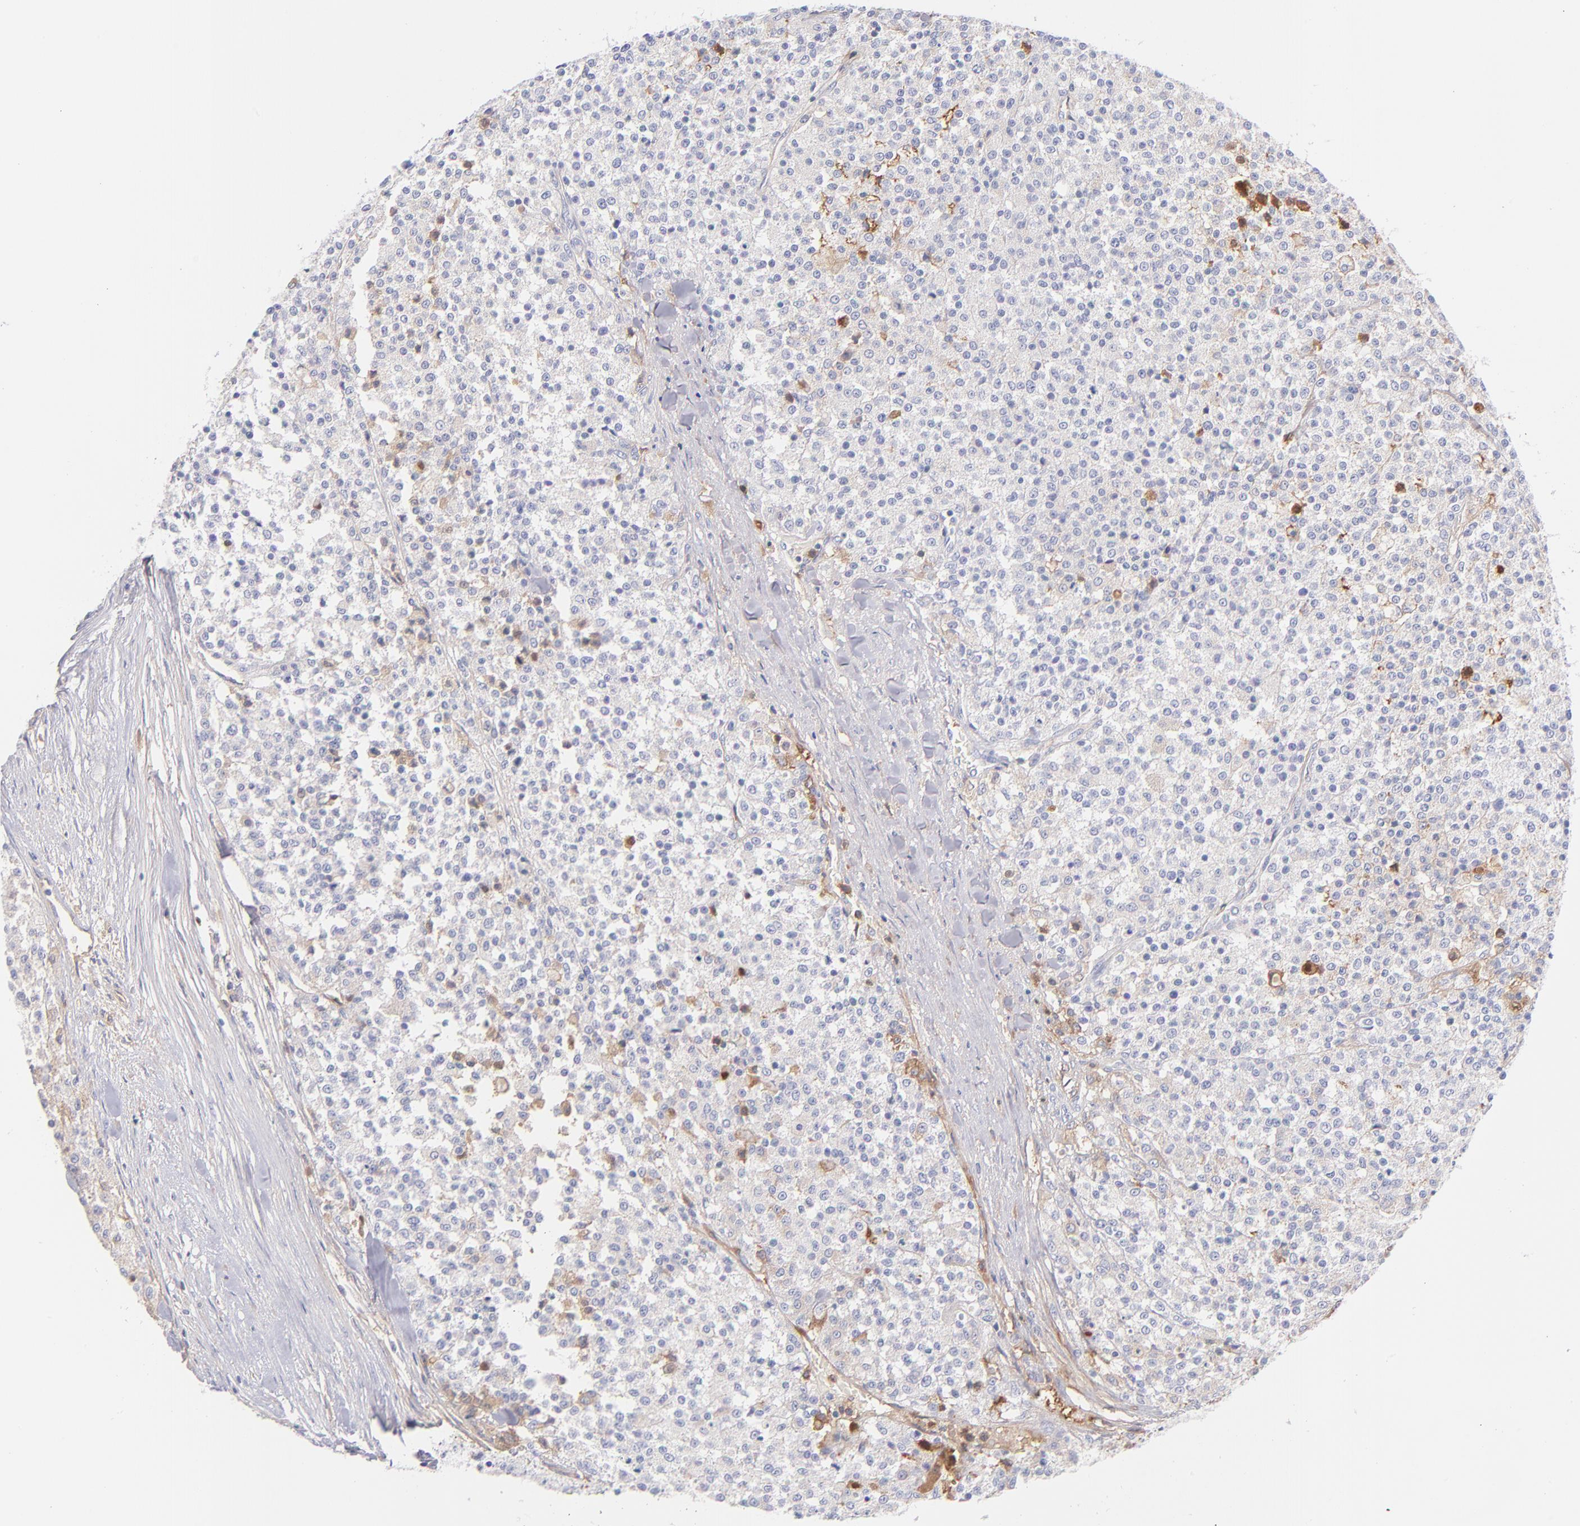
{"staining": {"intensity": "weak", "quantity": "<25%", "location": "cytoplasmic/membranous"}, "tissue": "testis cancer", "cell_type": "Tumor cells", "image_type": "cancer", "snomed": [{"axis": "morphology", "description": "Seminoma, NOS"}, {"axis": "topography", "description": "Testis"}], "caption": "This is a image of immunohistochemistry (IHC) staining of seminoma (testis), which shows no expression in tumor cells.", "gene": "HP", "patient": {"sex": "male", "age": 59}}